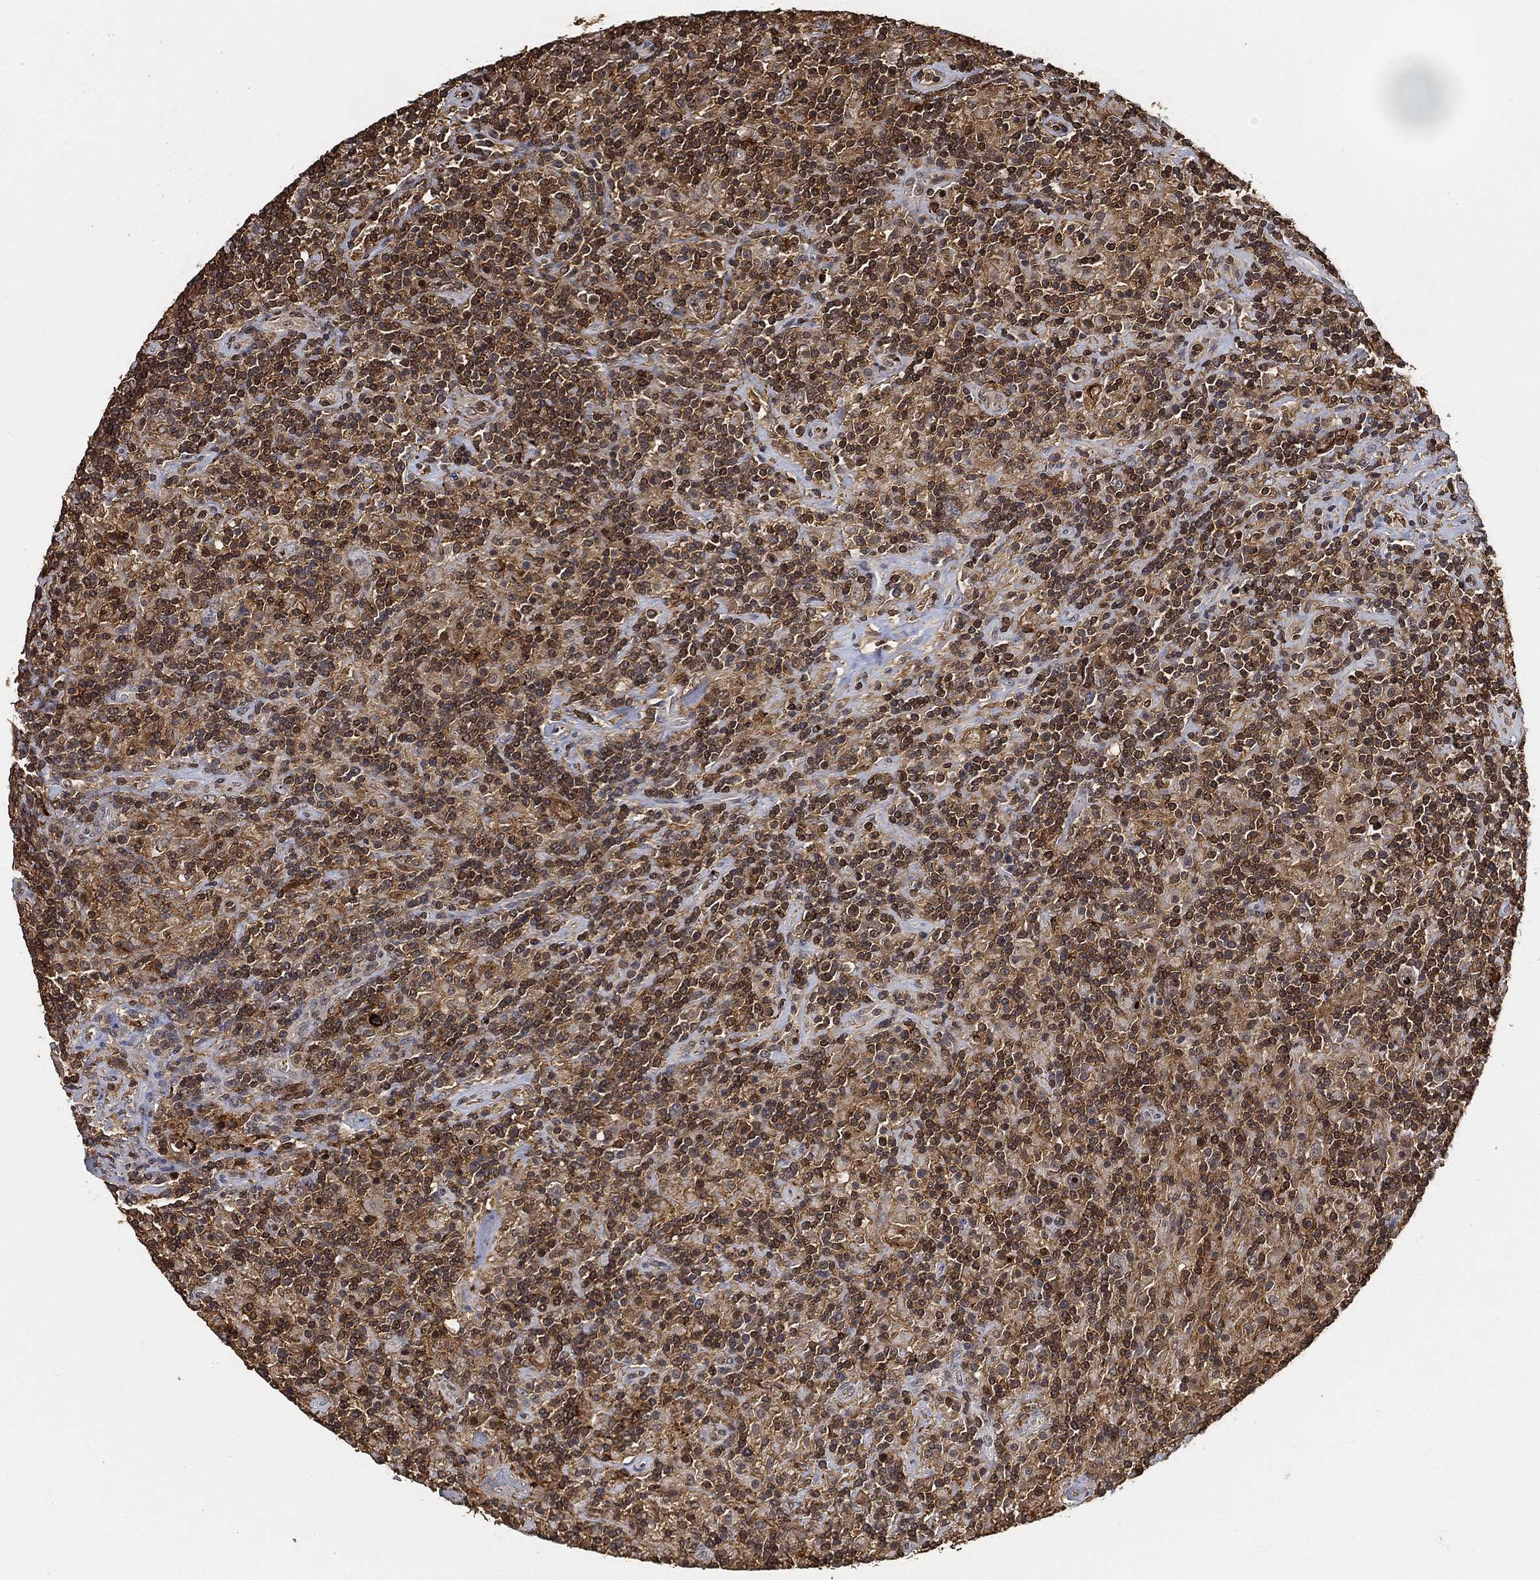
{"staining": {"intensity": "moderate", "quantity": ">75%", "location": "nuclear"}, "tissue": "lymphoma", "cell_type": "Tumor cells", "image_type": "cancer", "snomed": [{"axis": "morphology", "description": "Hodgkin's disease, NOS"}, {"axis": "topography", "description": "Lymph node"}], "caption": "Hodgkin's disease stained with a protein marker exhibits moderate staining in tumor cells.", "gene": "CRYL1", "patient": {"sex": "male", "age": 70}}